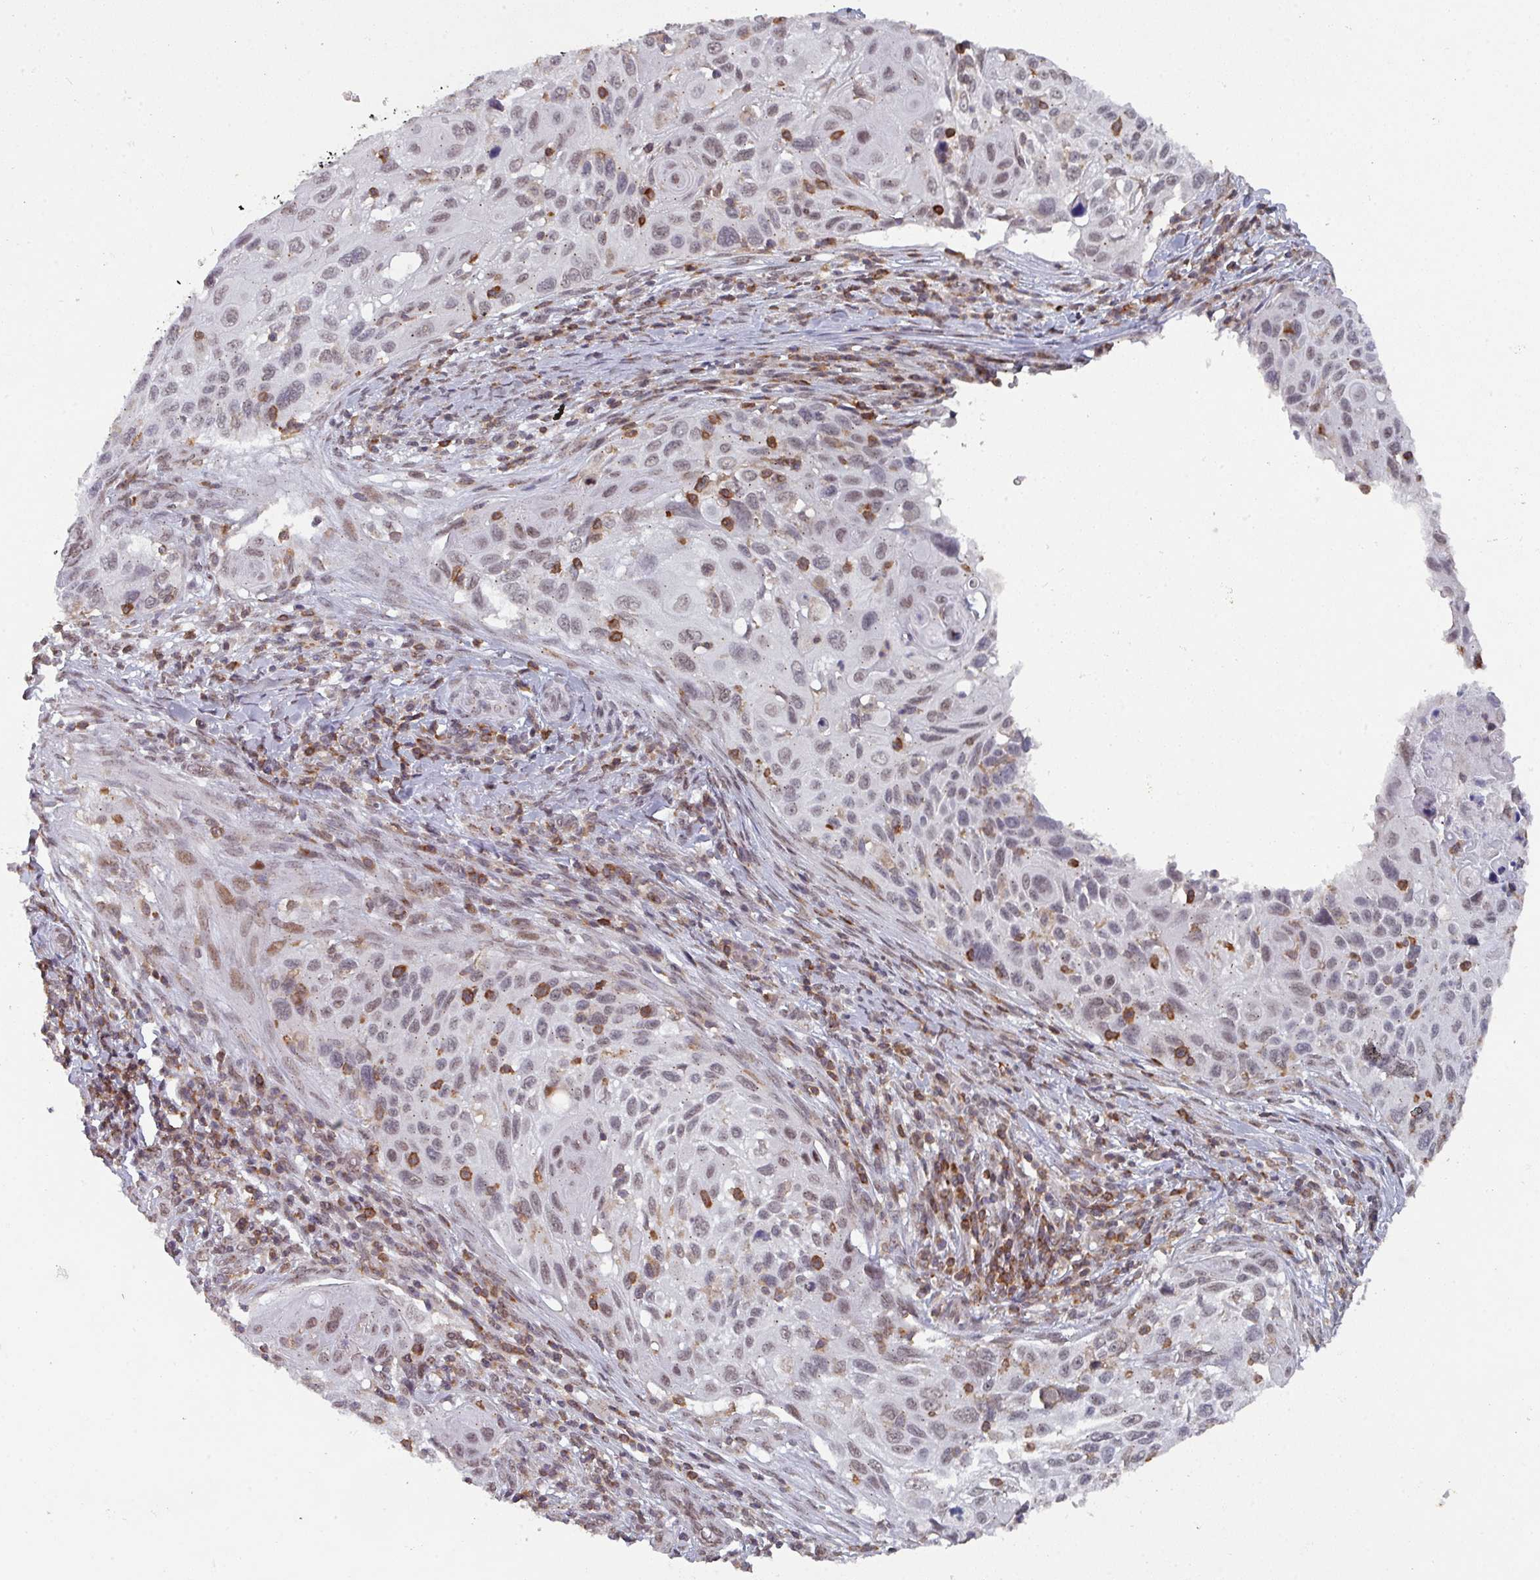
{"staining": {"intensity": "weak", "quantity": ">75%", "location": "nuclear"}, "tissue": "cervical cancer", "cell_type": "Tumor cells", "image_type": "cancer", "snomed": [{"axis": "morphology", "description": "Squamous cell carcinoma, NOS"}, {"axis": "topography", "description": "Cervix"}], "caption": "A high-resolution histopathology image shows IHC staining of squamous cell carcinoma (cervical), which exhibits weak nuclear expression in about >75% of tumor cells. Using DAB (brown) and hematoxylin (blue) stains, captured at high magnification using brightfield microscopy.", "gene": "RASAL3", "patient": {"sex": "female", "age": 70}}